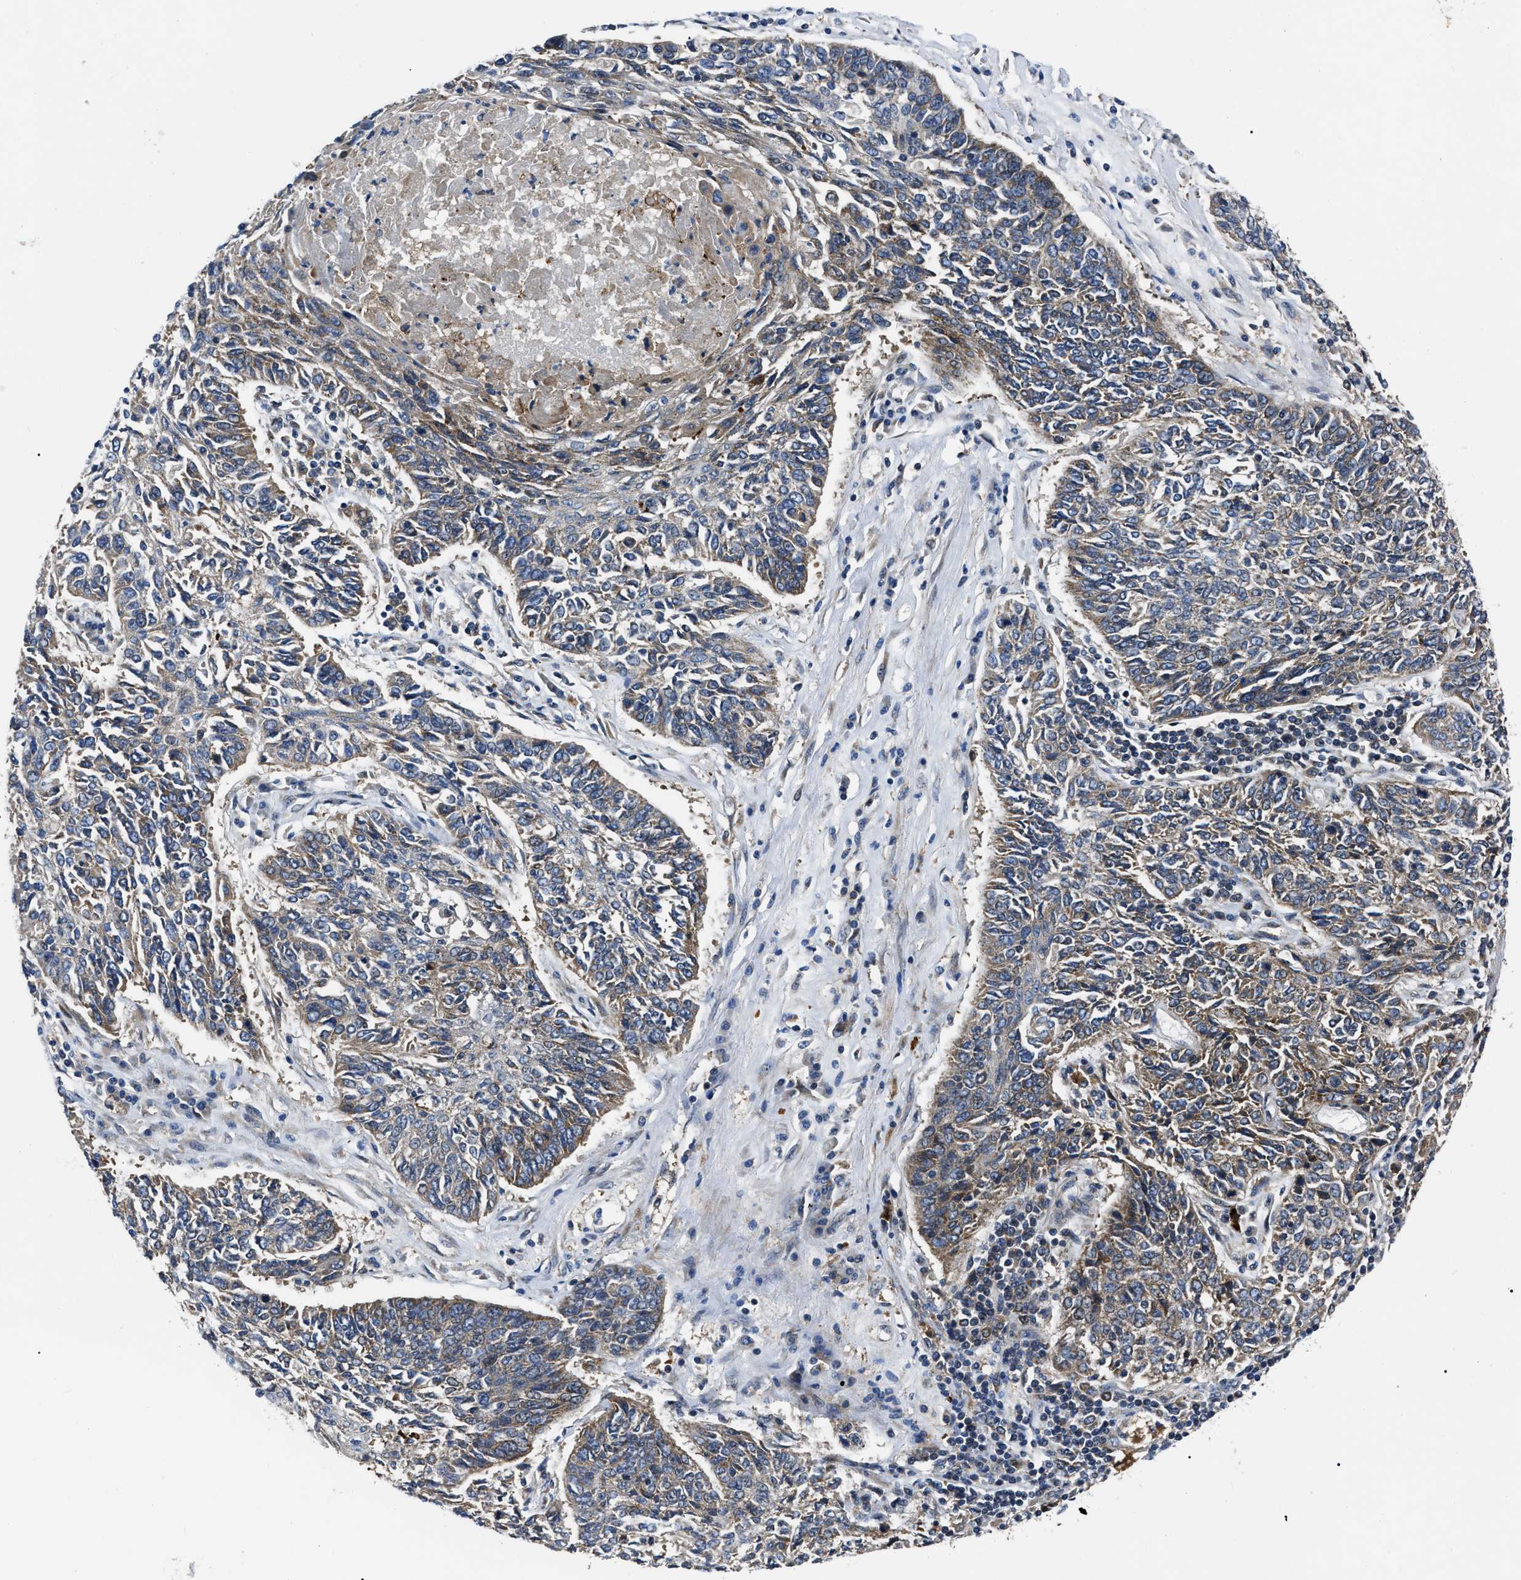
{"staining": {"intensity": "moderate", "quantity": ">75%", "location": "cytoplasmic/membranous"}, "tissue": "lung cancer", "cell_type": "Tumor cells", "image_type": "cancer", "snomed": [{"axis": "morphology", "description": "Normal tissue, NOS"}, {"axis": "morphology", "description": "Squamous cell carcinoma, NOS"}, {"axis": "topography", "description": "Cartilage tissue"}, {"axis": "topography", "description": "Bronchus"}, {"axis": "topography", "description": "Lung"}], "caption": "Lung squamous cell carcinoma stained with DAB immunohistochemistry demonstrates medium levels of moderate cytoplasmic/membranous expression in approximately >75% of tumor cells. (DAB (3,3'-diaminobenzidine) IHC with brightfield microscopy, high magnification).", "gene": "PPWD1", "patient": {"sex": "female", "age": 49}}